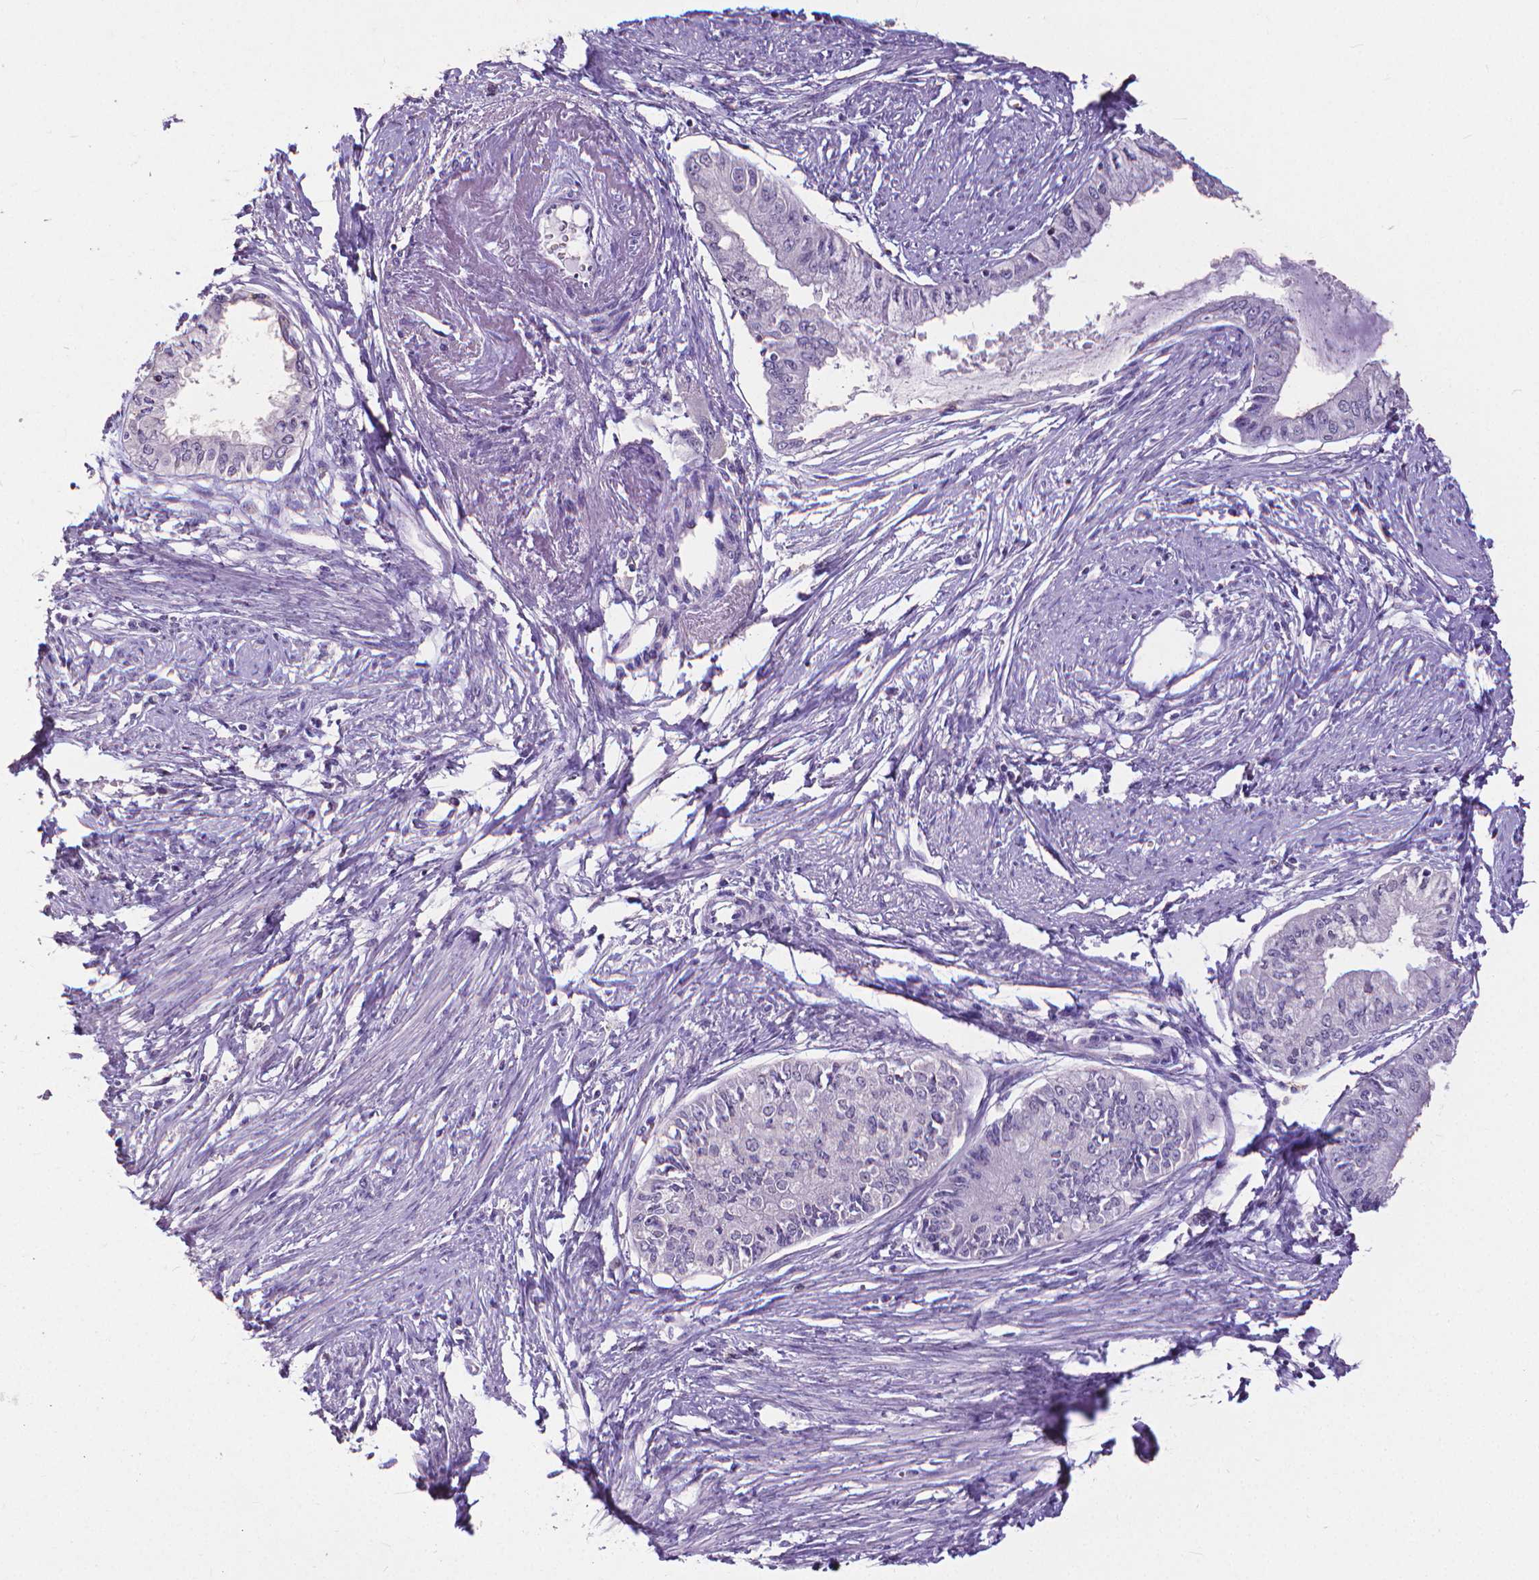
{"staining": {"intensity": "negative", "quantity": "none", "location": "none"}, "tissue": "endometrial cancer", "cell_type": "Tumor cells", "image_type": "cancer", "snomed": [{"axis": "morphology", "description": "Adenocarcinoma, NOS"}, {"axis": "topography", "description": "Endometrium"}], "caption": "High magnification brightfield microscopy of endometrial cancer (adenocarcinoma) stained with DAB (brown) and counterstained with hematoxylin (blue): tumor cells show no significant positivity.", "gene": "CD4", "patient": {"sex": "female", "age": 76}}